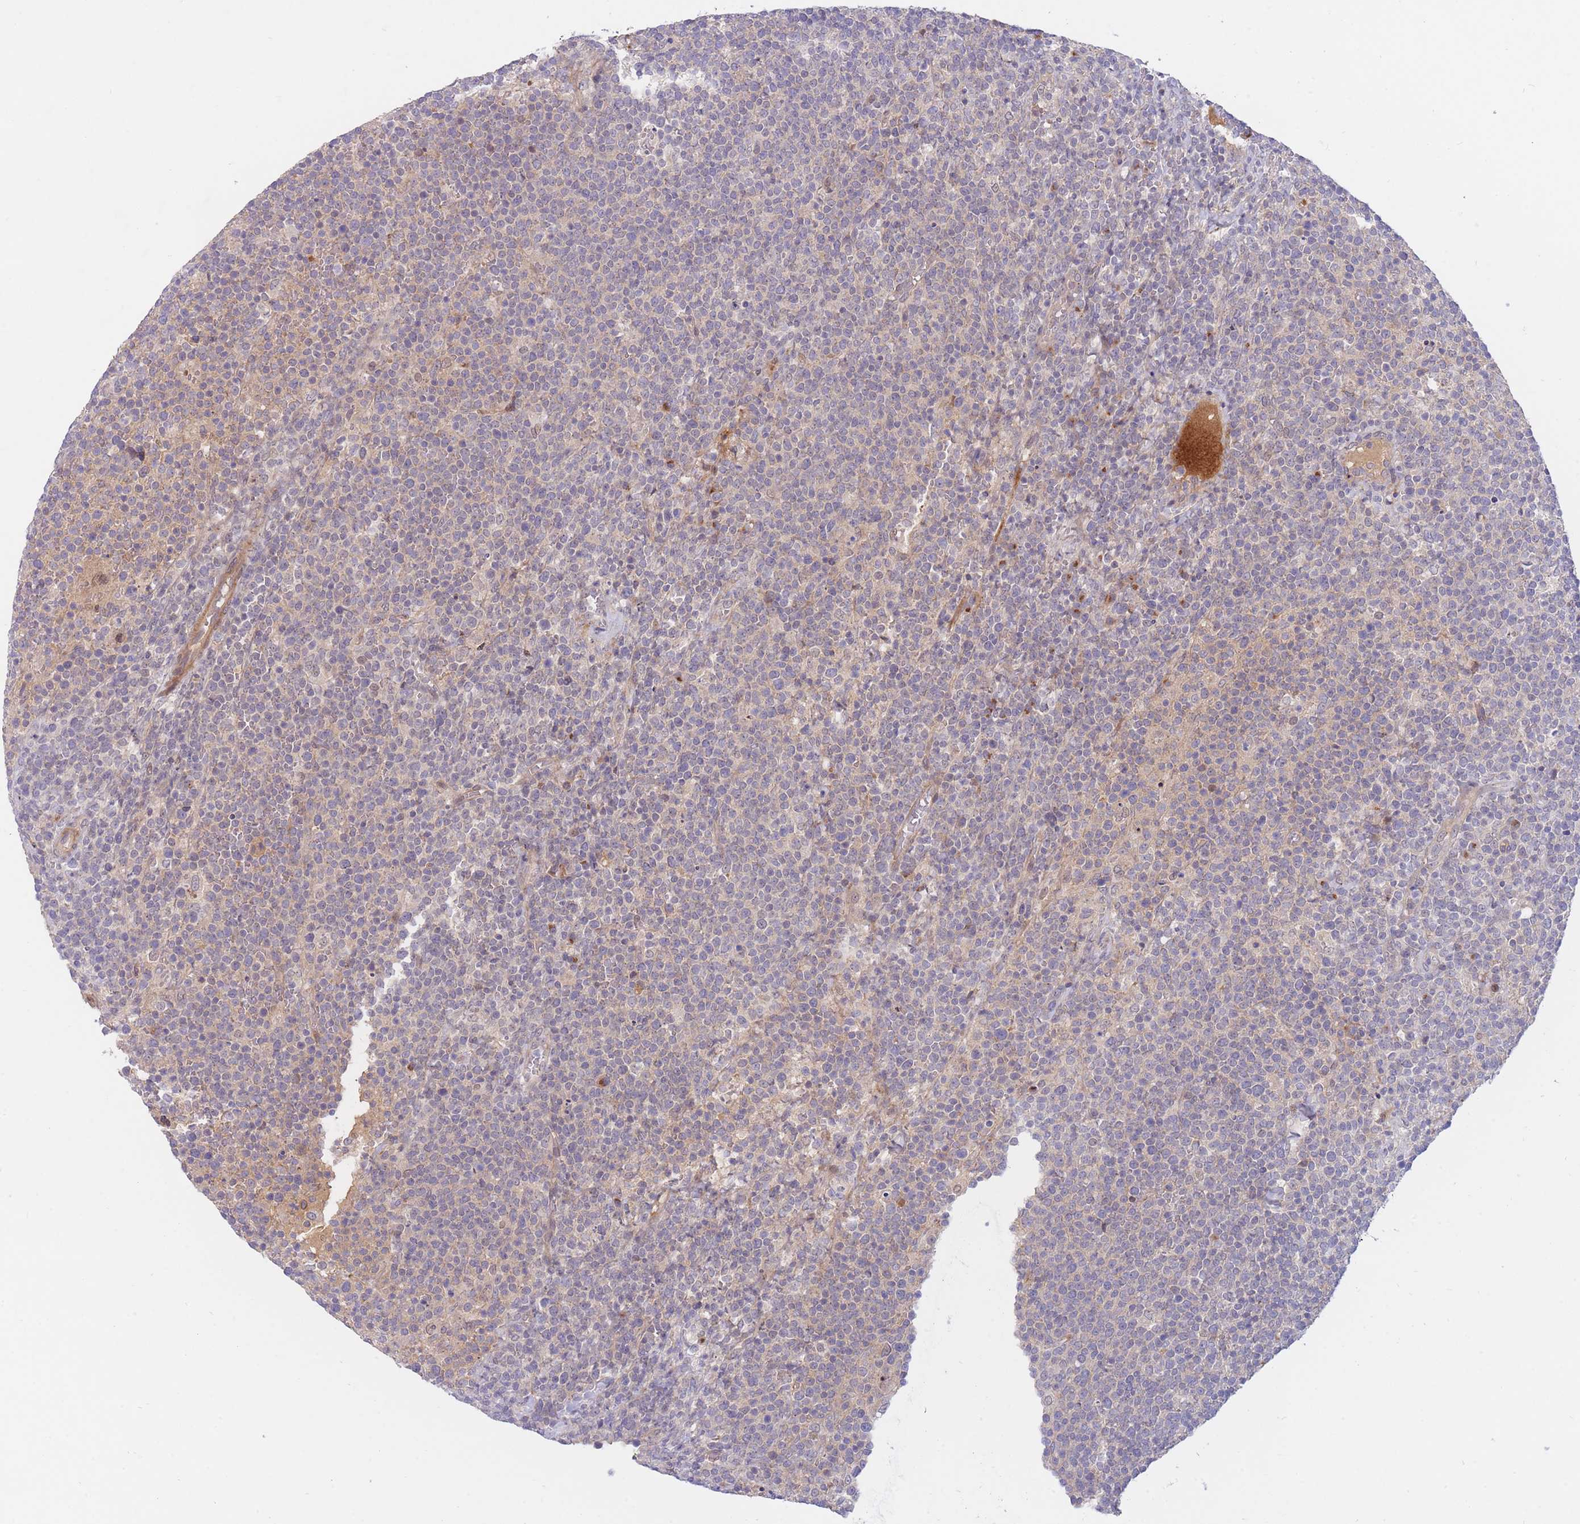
{"staining": {"intensity": "negative", "quantity": "none", "location": "none"}, "tissue": "lymphoma", "cell_type": "Tumor cells", "image_type": "cancer", "snomed": [{"axis": "morphology", "description": "Malignant lymphoma, non-Hodgkin's type, High grade"}, {"axis": "topography", "description": "Lymph node"}], "caption": "Tumor cells show no significant expression in lymphoma.", "gene": "APOL4", "patient": {"sex": "male", "age": 61}}